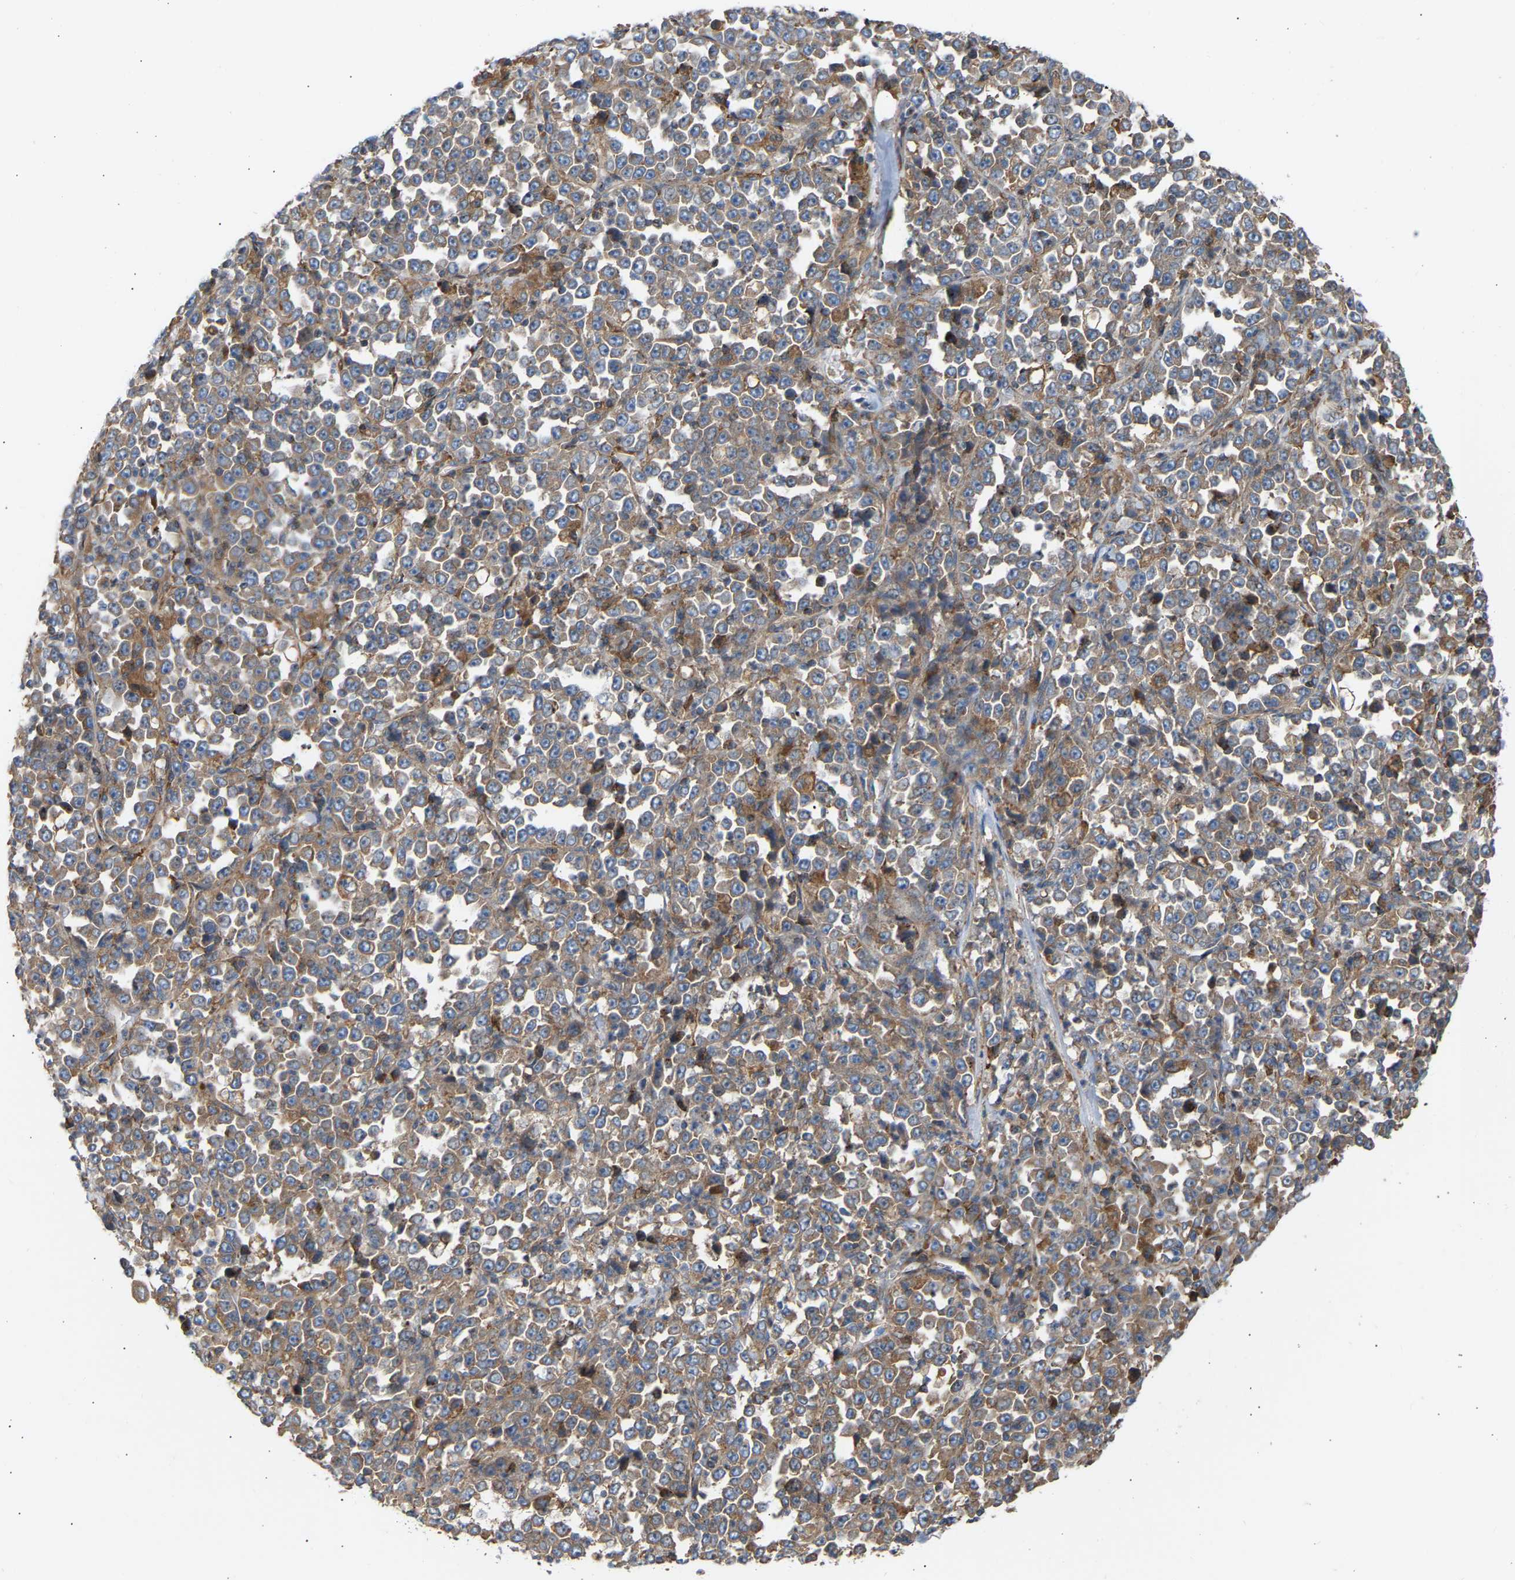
{"staining": {"intensity": "moderate", "quantity": ">75%", "location": "cytoplasmic/membranous"}, "tissue": "stomach cancer", "cell_type": "Tumor cells", "image_type": "cancer", "snomed": [{"axis": "morphology", "description": "Normal tissue, NOS"}, {"axis": "morphology", "description": "Adenocarcinoma, NOS"}, {"axis": "topography", "description": "Stomach, upper"}, {"axis": "topography", "description": "Stomach"}], "caption": "Immunohistochemical staining of human stomach cancer exhibits medium levels of moderate cytoplasmic/membranous protein expression in about >75% of tumor cells.", "gene": "GCN1", "patient": {"sex": "male", "age": 59}}